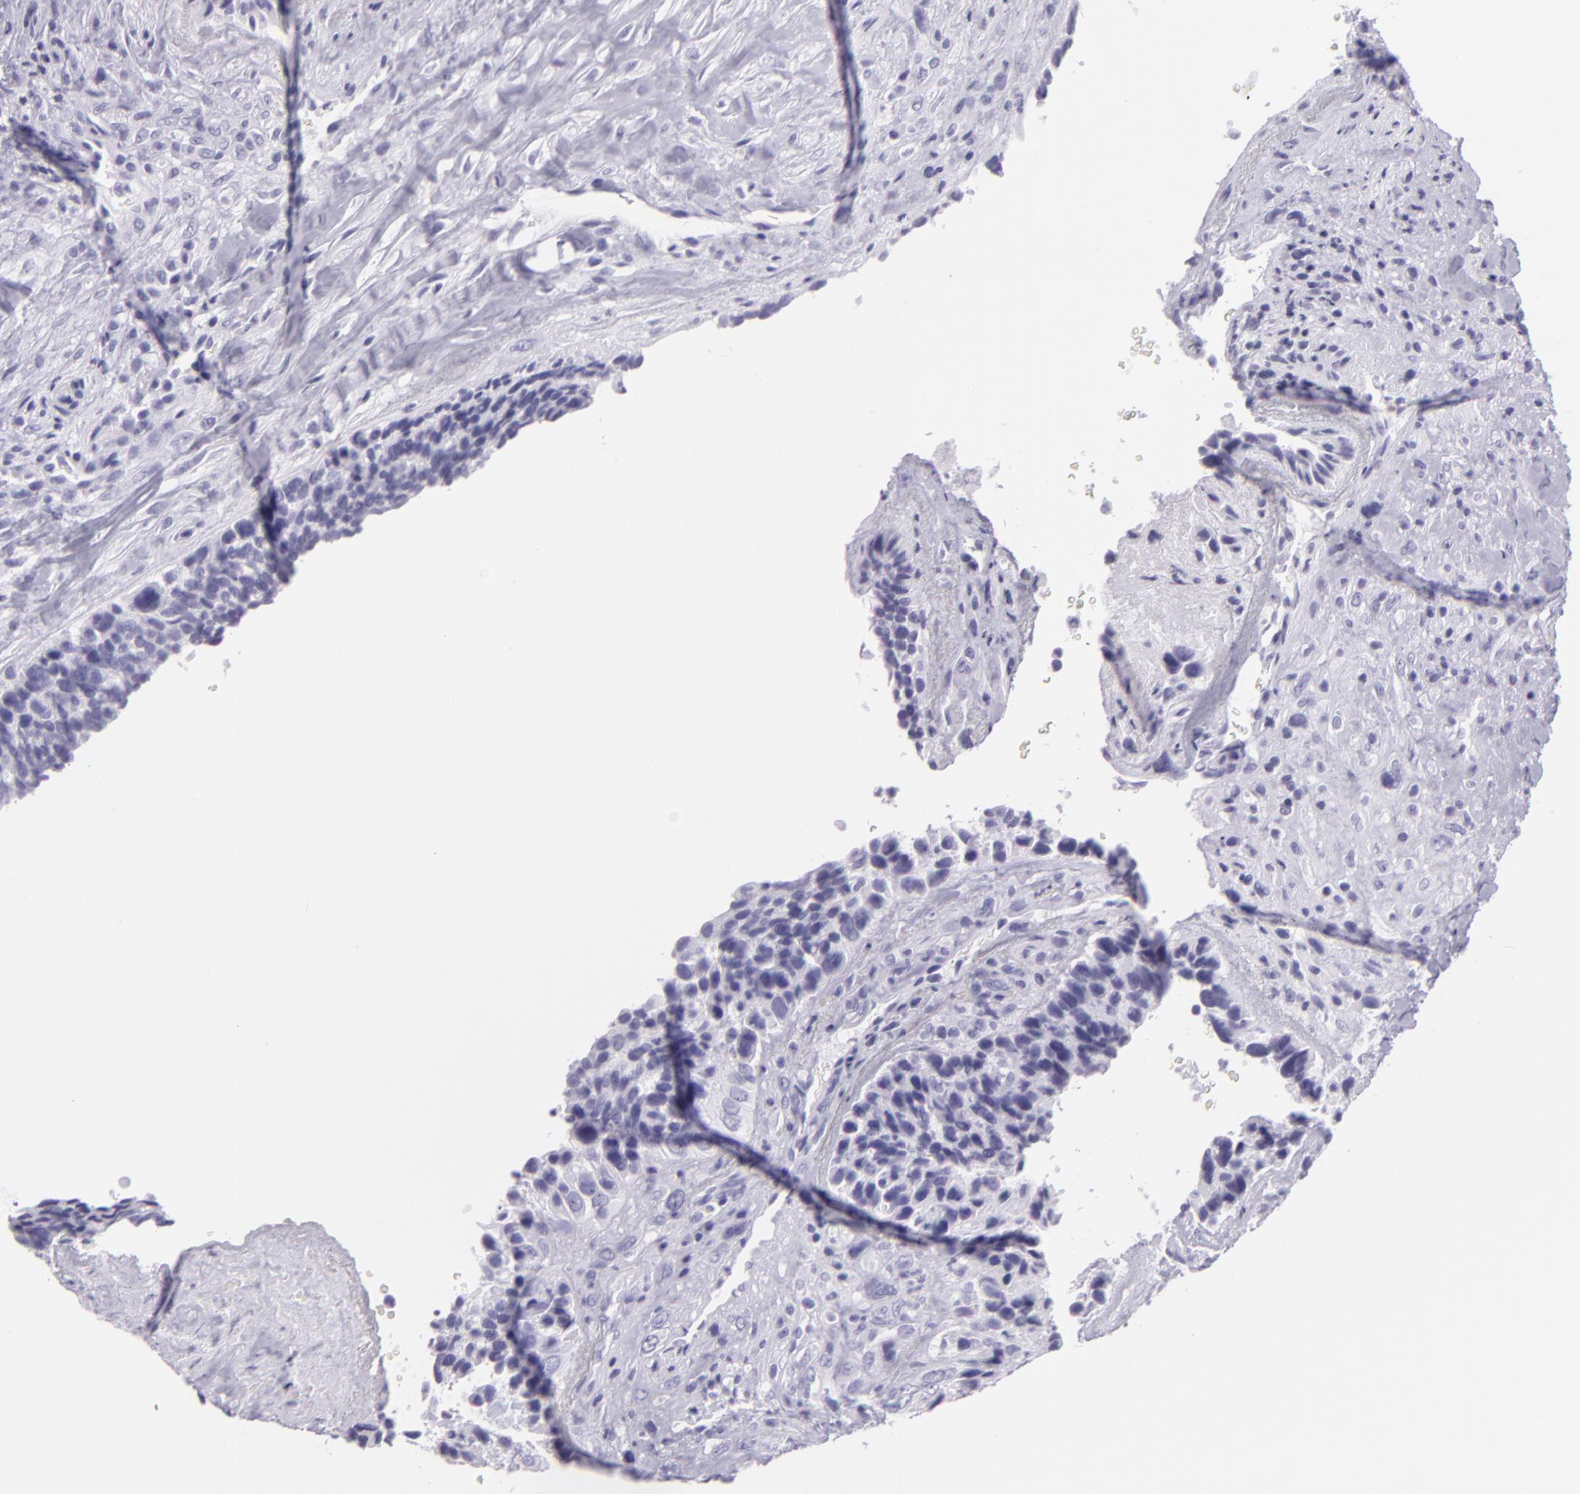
{"staining": {"intensity": "negative", "quantity": "none", "location": "none"}, "tissue": "breast cancer", "cell_type": "Tumor cells", "image_type": "cancer", "snomed": [{"axis": "morphology", "description": "Neoplasm, malignant, NOS"}, {"axis": "topography", "description": "Breast"}], "caption": "The image exhibits no staining of tumor cells in breast cancer (neoplasm (malignant)). Brightfield microscopy of immunohistochemistry (IHC) stained with DAB (brown) and hematoxylin (blue), captured at high magnification.", "gene": "MUC6", "patient": {"sex": "female", "age": 50}}